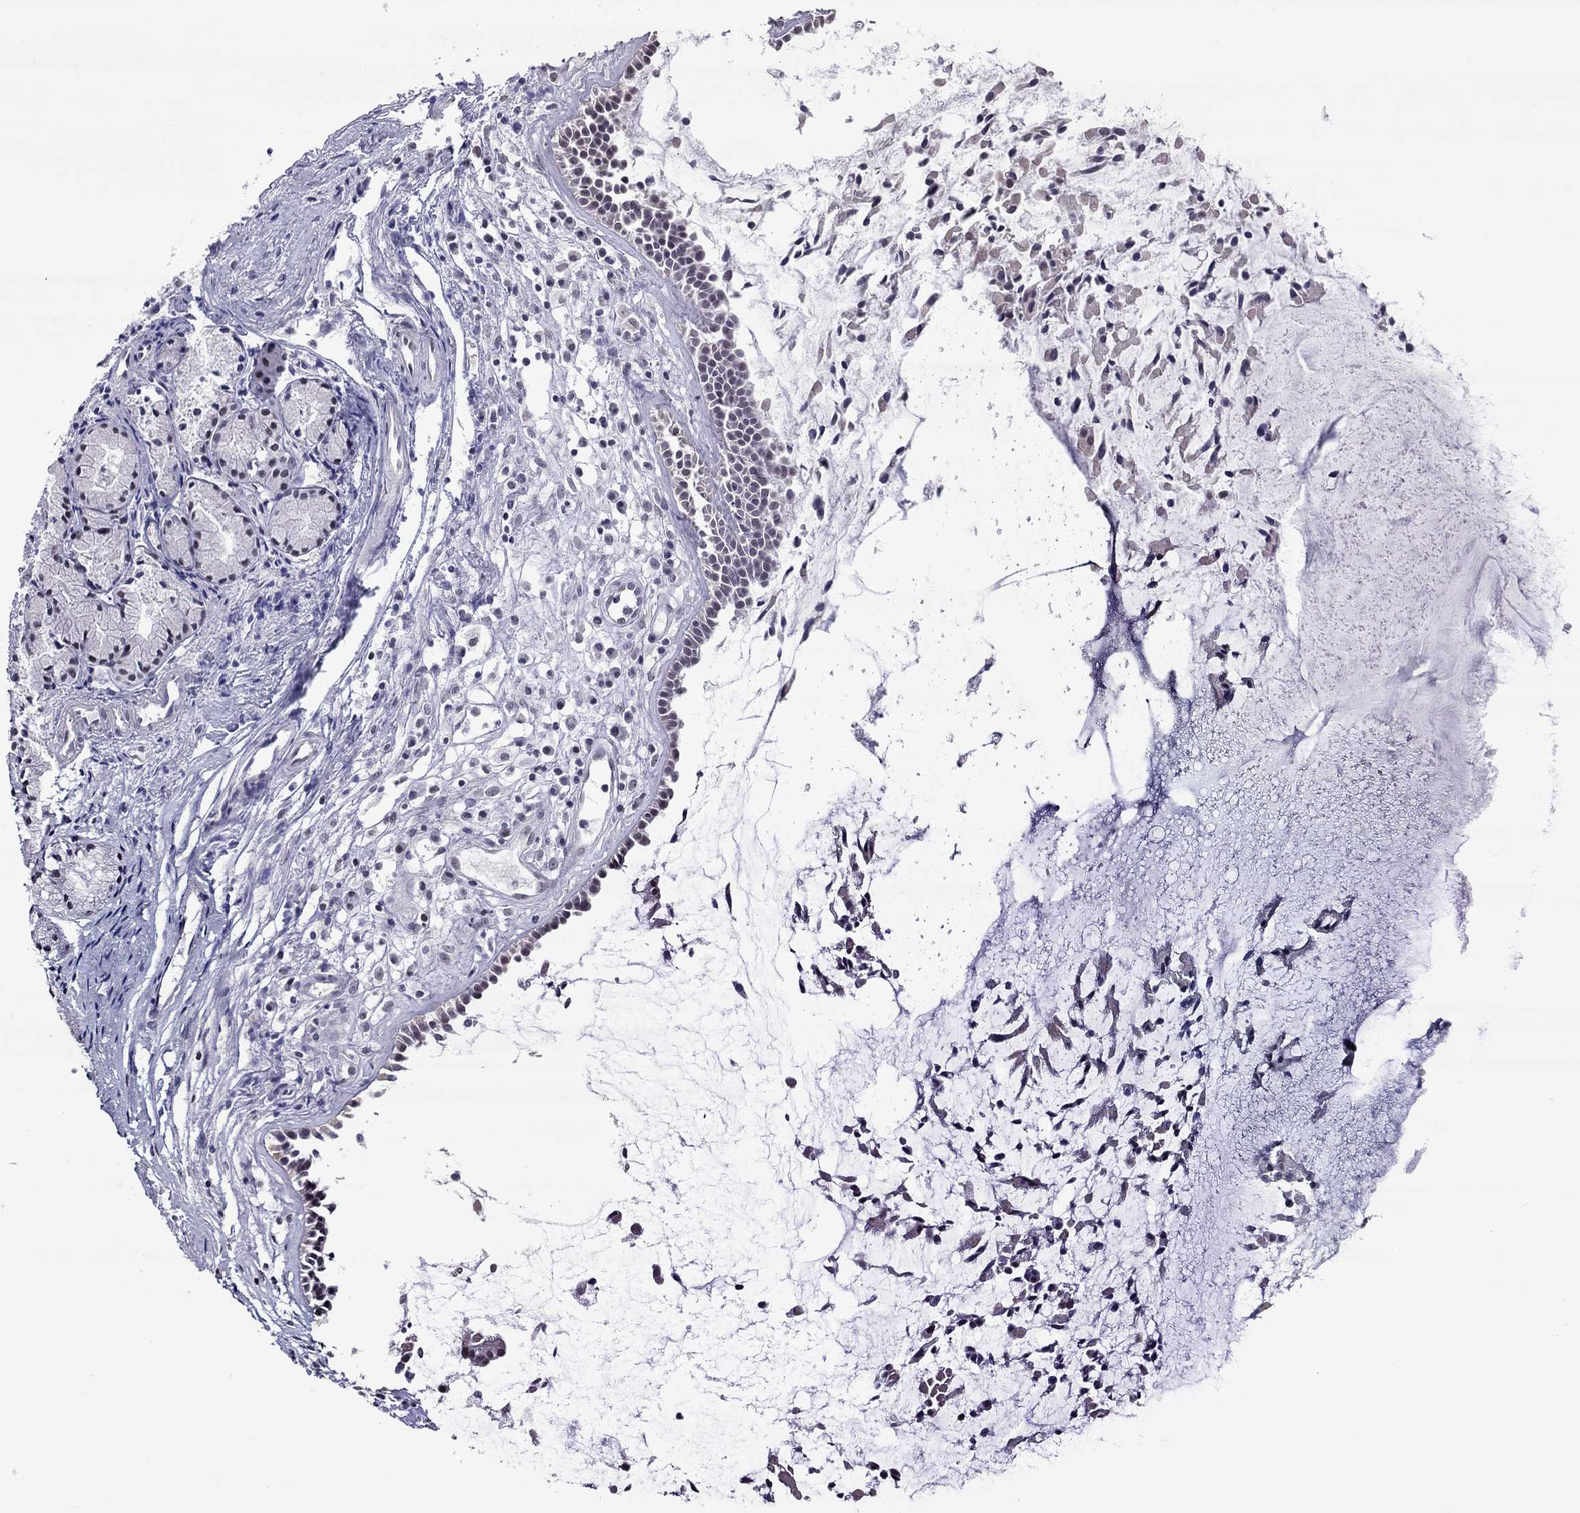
{"staining": {"intensity": "moderate", "quantity": "<25%", "location": "nuclear"}, "tissue": "nasopharynx", "cell_type": "Respiratory epithelial cells", "image_type": "normal", "snomed": [{"axis": "morphology", "description": "Normal tissue, NOS"}, {"axis": "topography", "description": "Nasopharynx"}], "caption": "Protein staining exhibits moderate nuclear staining in about <25% of respiratory epithelial cells in normal nasopharynx. (brown staining indicates protein expression, while blue staining denotes nuclei).", "gene": "PPP1R3A", "patient": {"sex": "female", "age": 47}}